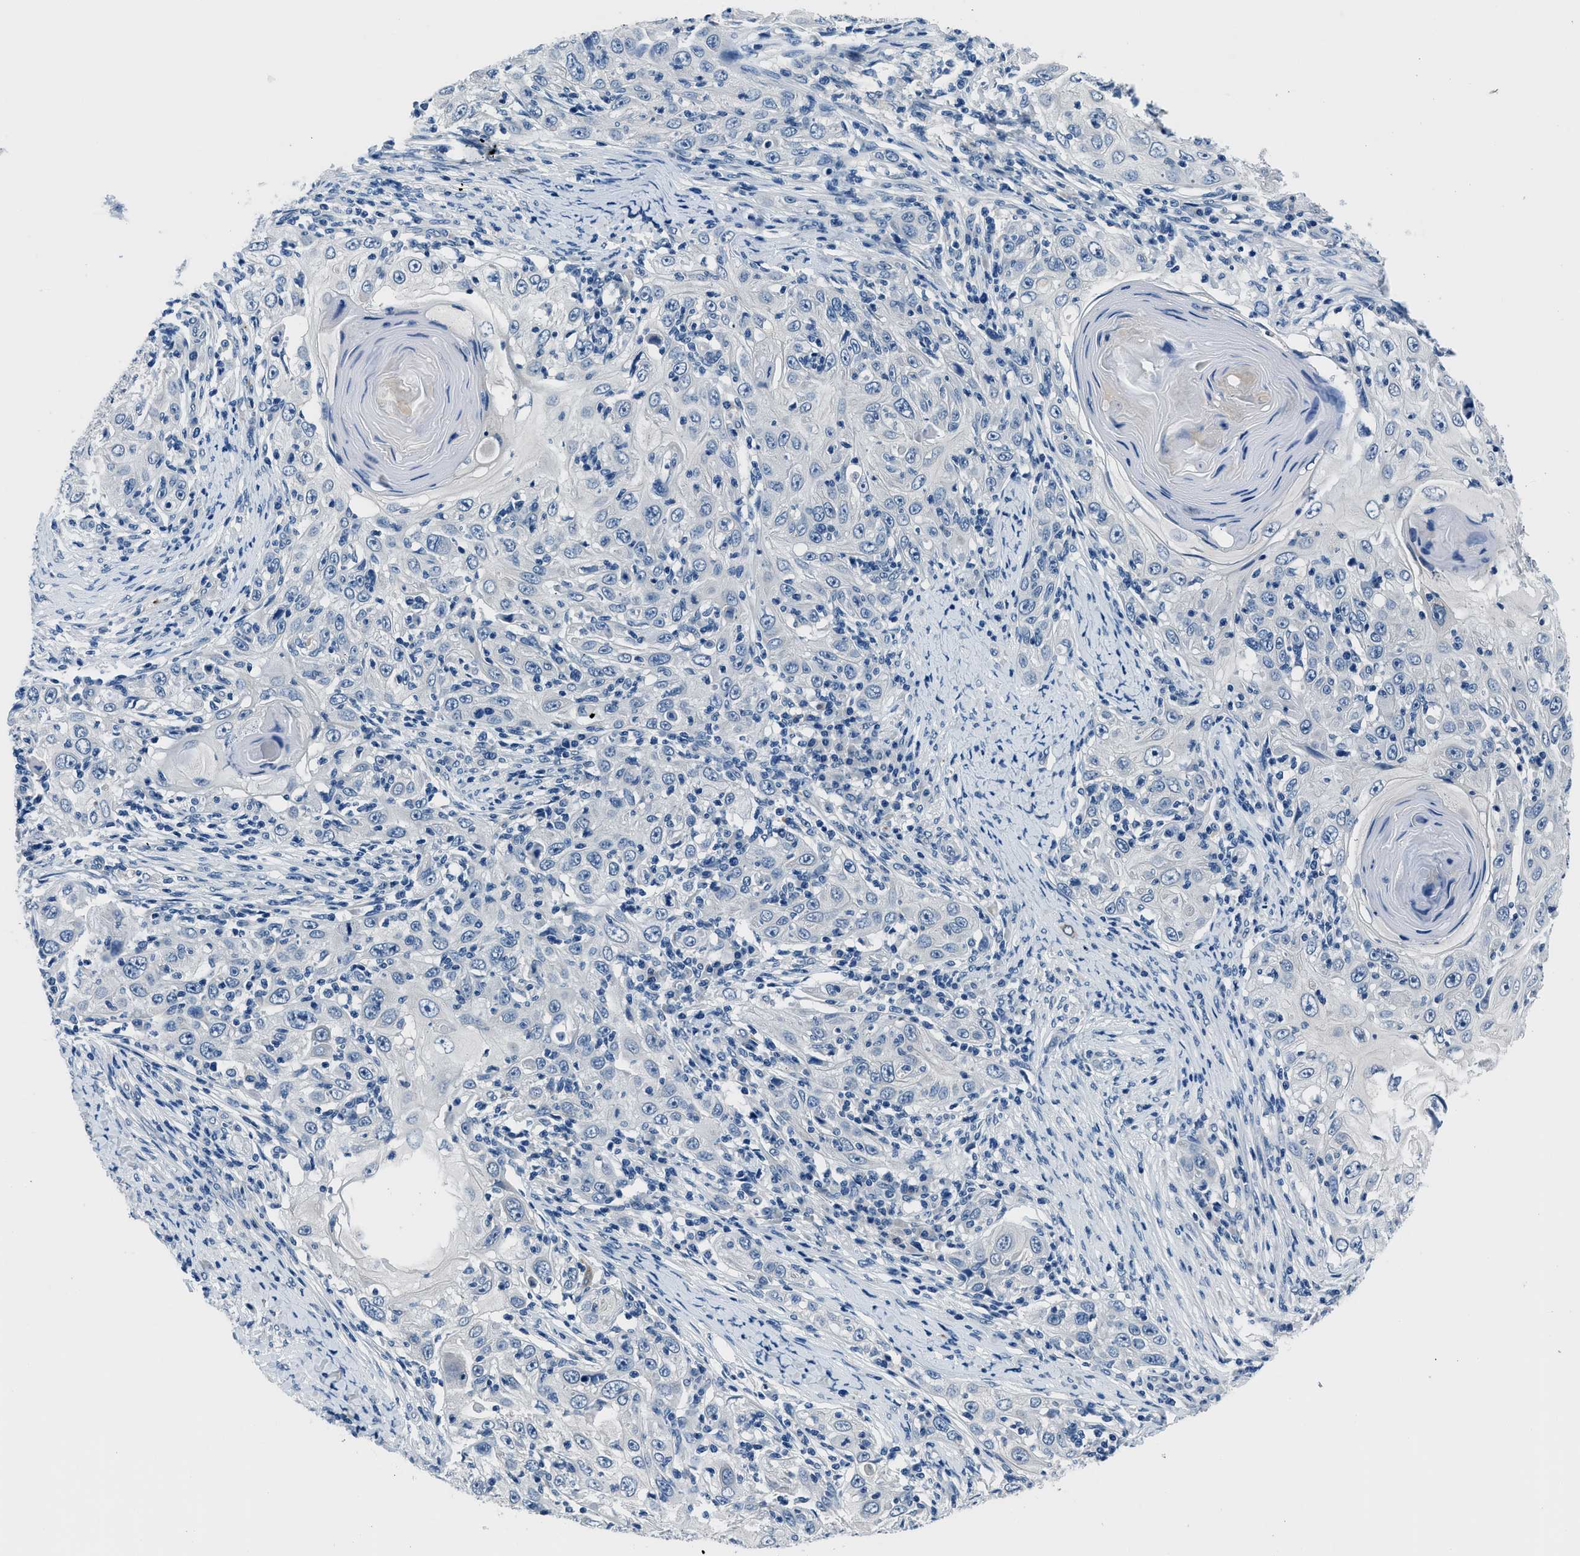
{"staining": {"intensity": "negative", "quantity": "none", "location": "none"}, "tissue": "skin cancer", "cell_type": "Tumor cells", "image_type": "cancer", "snomed": [{"axis": "morphology", "description": "Squamous cell carcinoma, NOS"}, {"axis": "topography", "description": "Skin"}], "caption": "Image shows no significant protein expression in tumor cells of squamous cell carcinoma (skin). Nuclei are stained in blue.", "gene": "GJA3", "patient": {"sex": "female", "age": 88}}